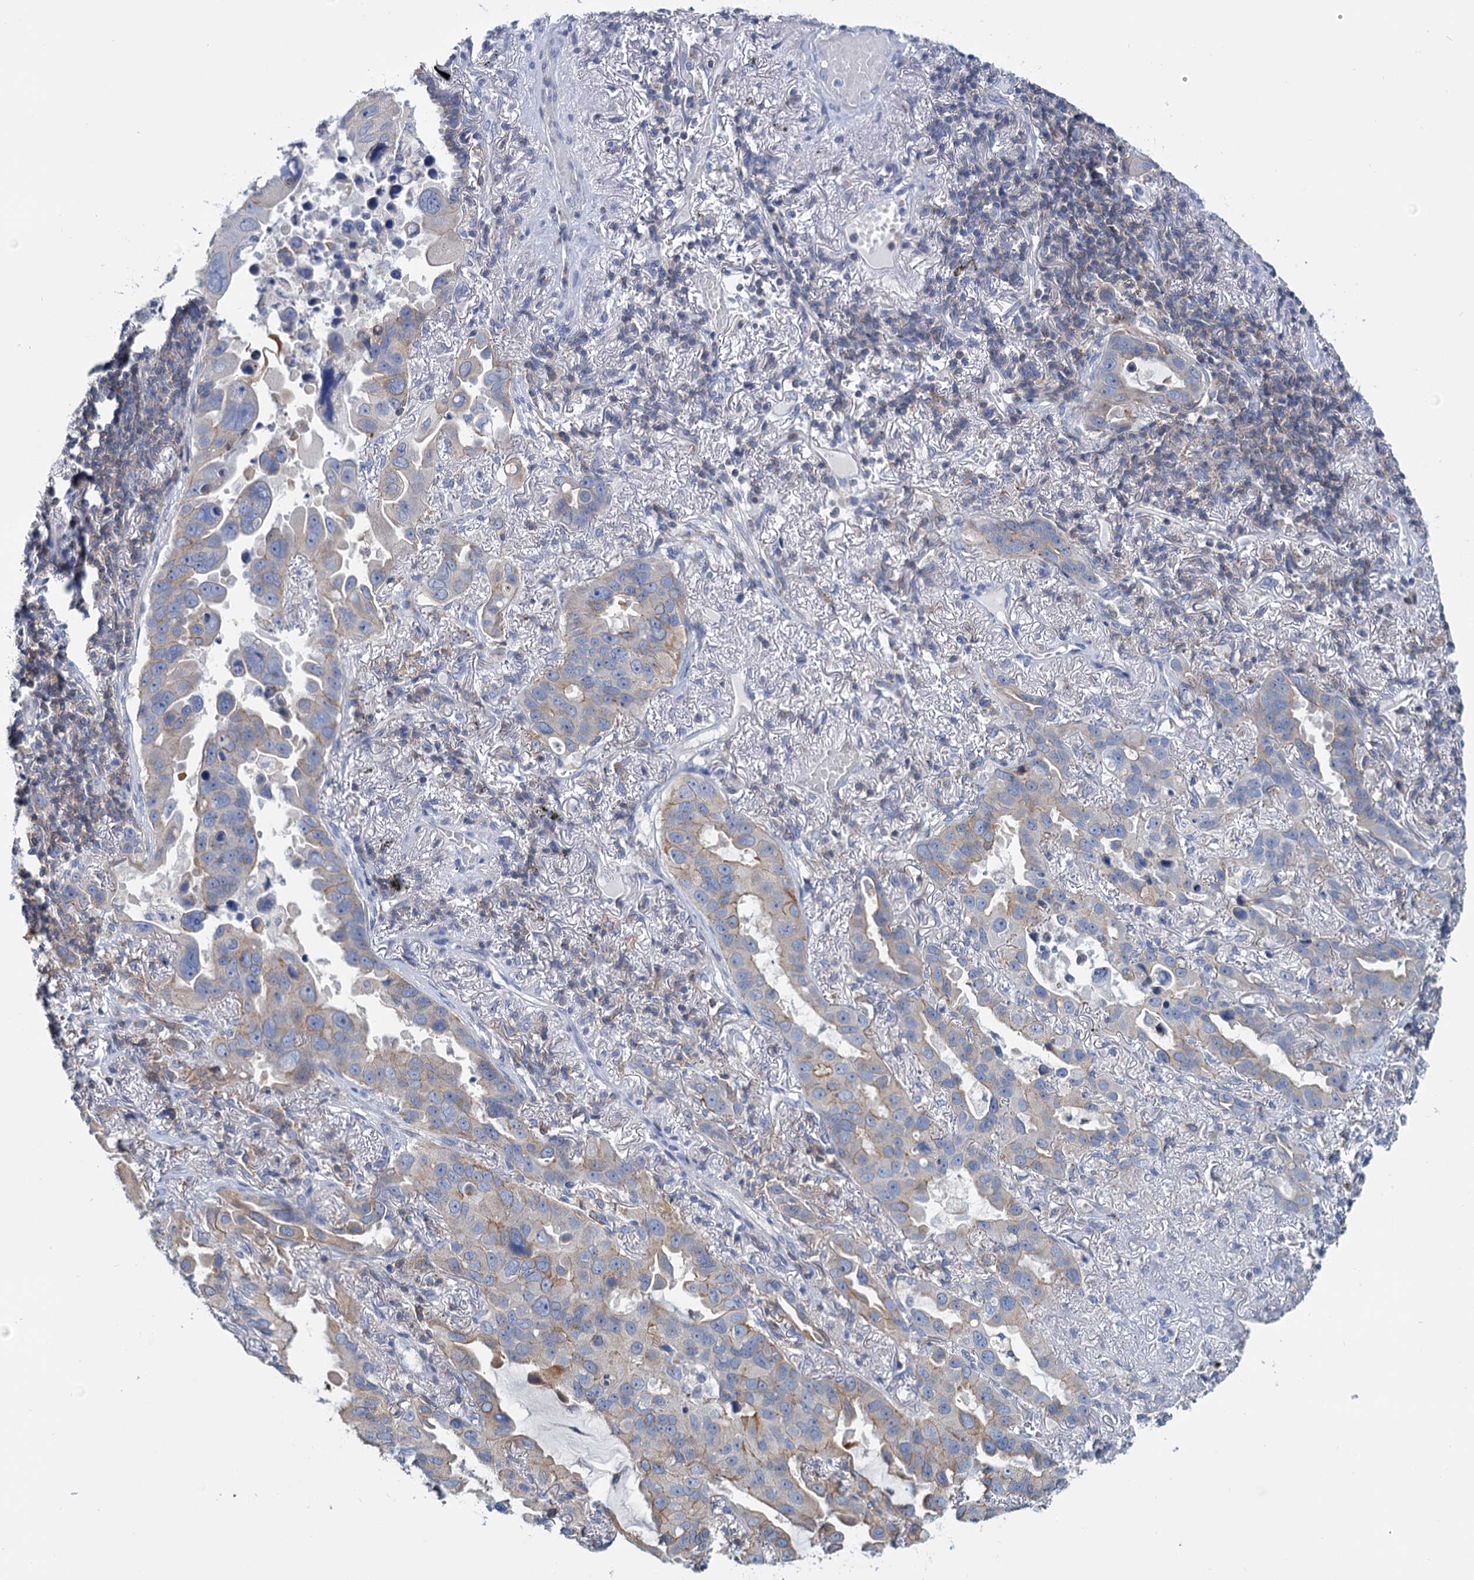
{"staining": {"intensity": "moderate", "quantity": "<25%", "location": "cytoplasmic/membranous"}, "tissue": "lung cancer", "cell_type": "Tumor cells", "image_type": "cancer", "snomed": [{"axis": "morphology", "description": "Adenocarcinoma, NOS"}, {"axis": "topography", "description": "Lung"}], "caption": "This is a photomicrograph of IHC staining of lung cancer (adenocarcinoma), which shows moderate expression in the cytoplasmic/membranous of tumor cells.", "gene": "LRCH4", "patient": {"sex": "male", "age": 64}}